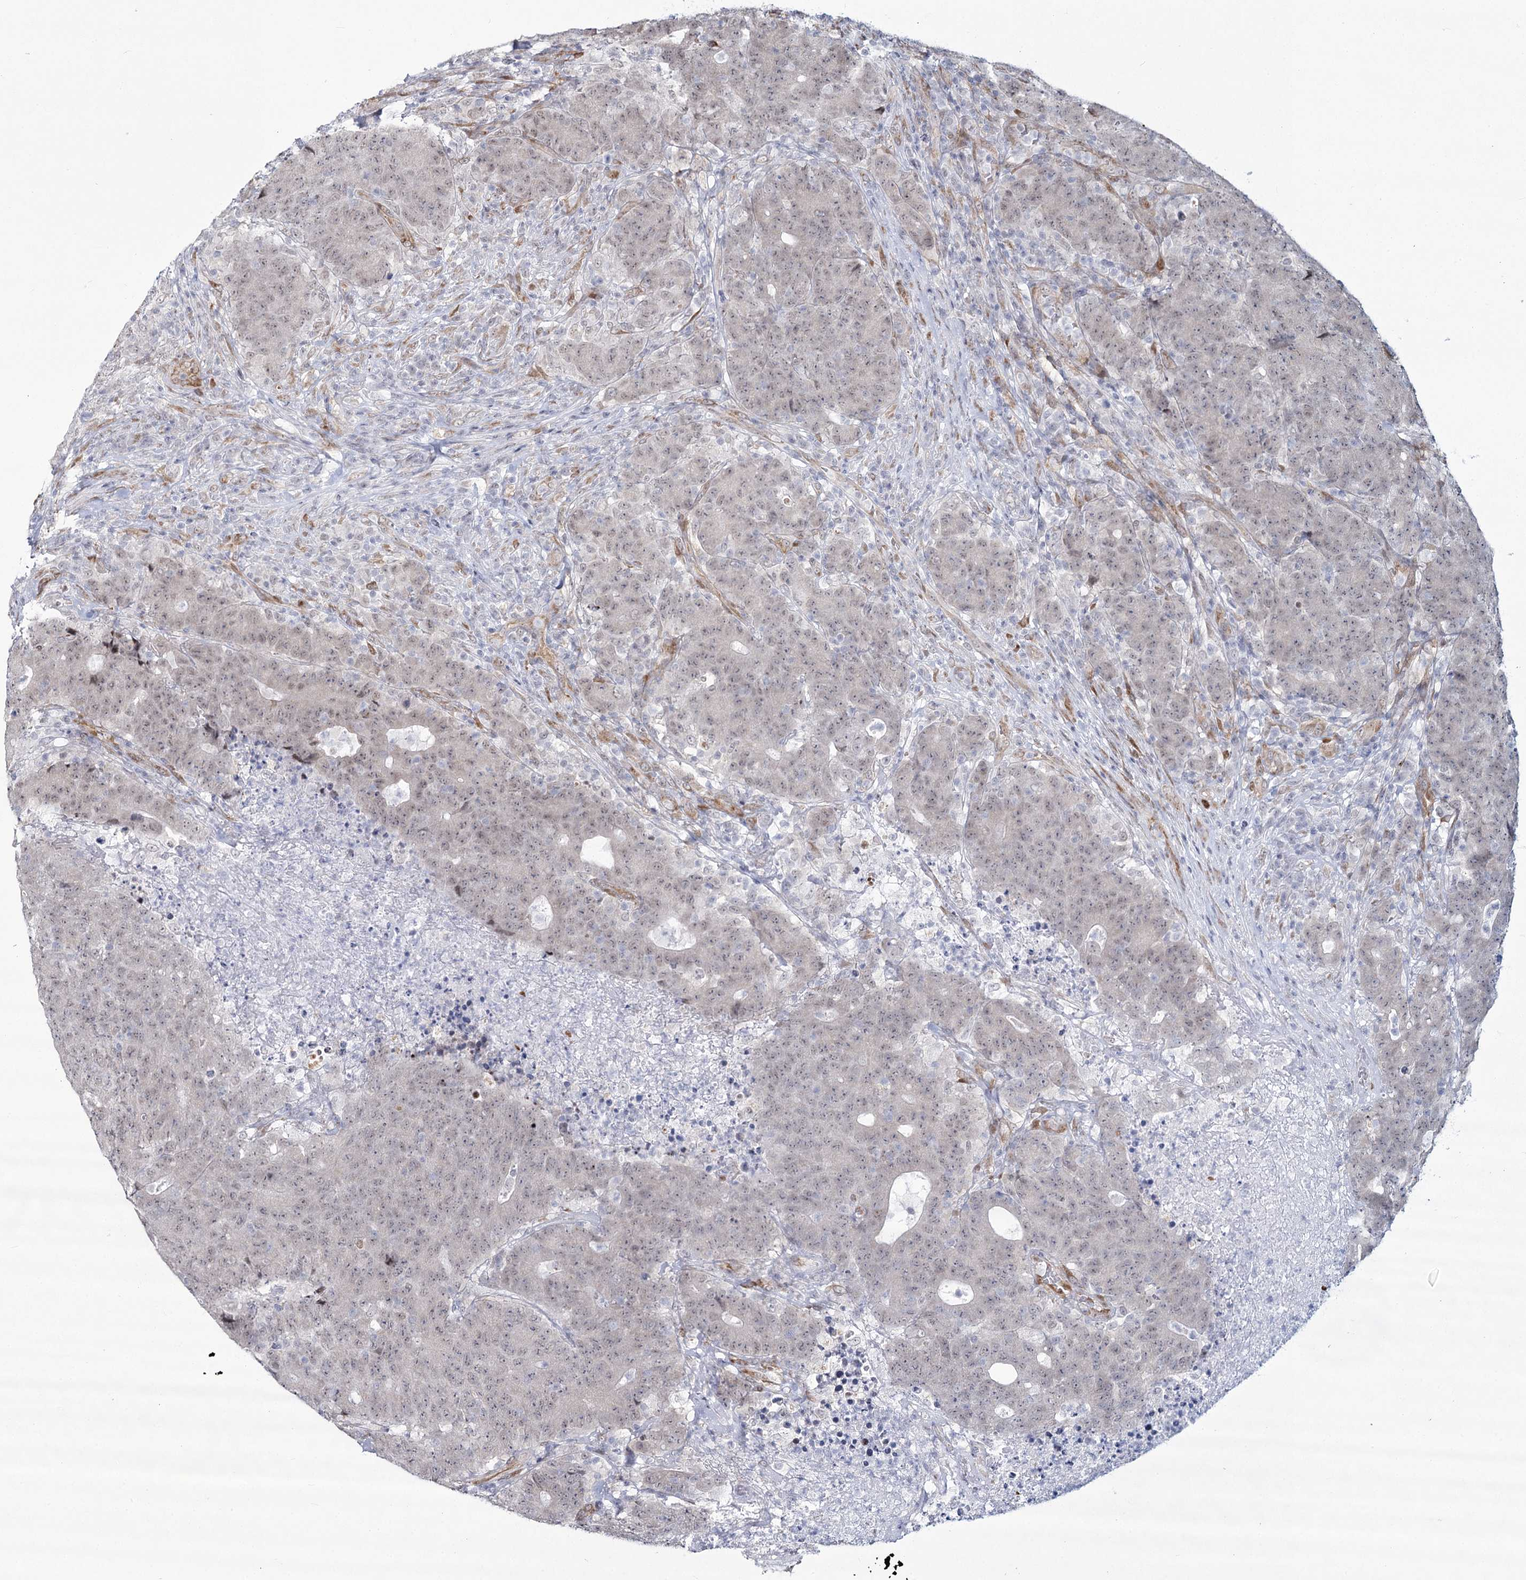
{"staining": {"intensity": "weak", "quantity": ">75%", "location": "nuclear"}, "tissue": "colorectal cancer", "cell_type": "Tumor cells", "image_type": "cancer", "snomed": [{"axis": "morphology", "description": "Adenocarcinoma, NOS"}, {"axis": "topography", "description": "Colon"}], "caption": "Tumor cells exhibit low levels of weak nuclear positivity in about >75% of cells in colorectal adenocarcinoma.", "gene": "YBX3", "patient": {"sex": "female", "age": 75}}